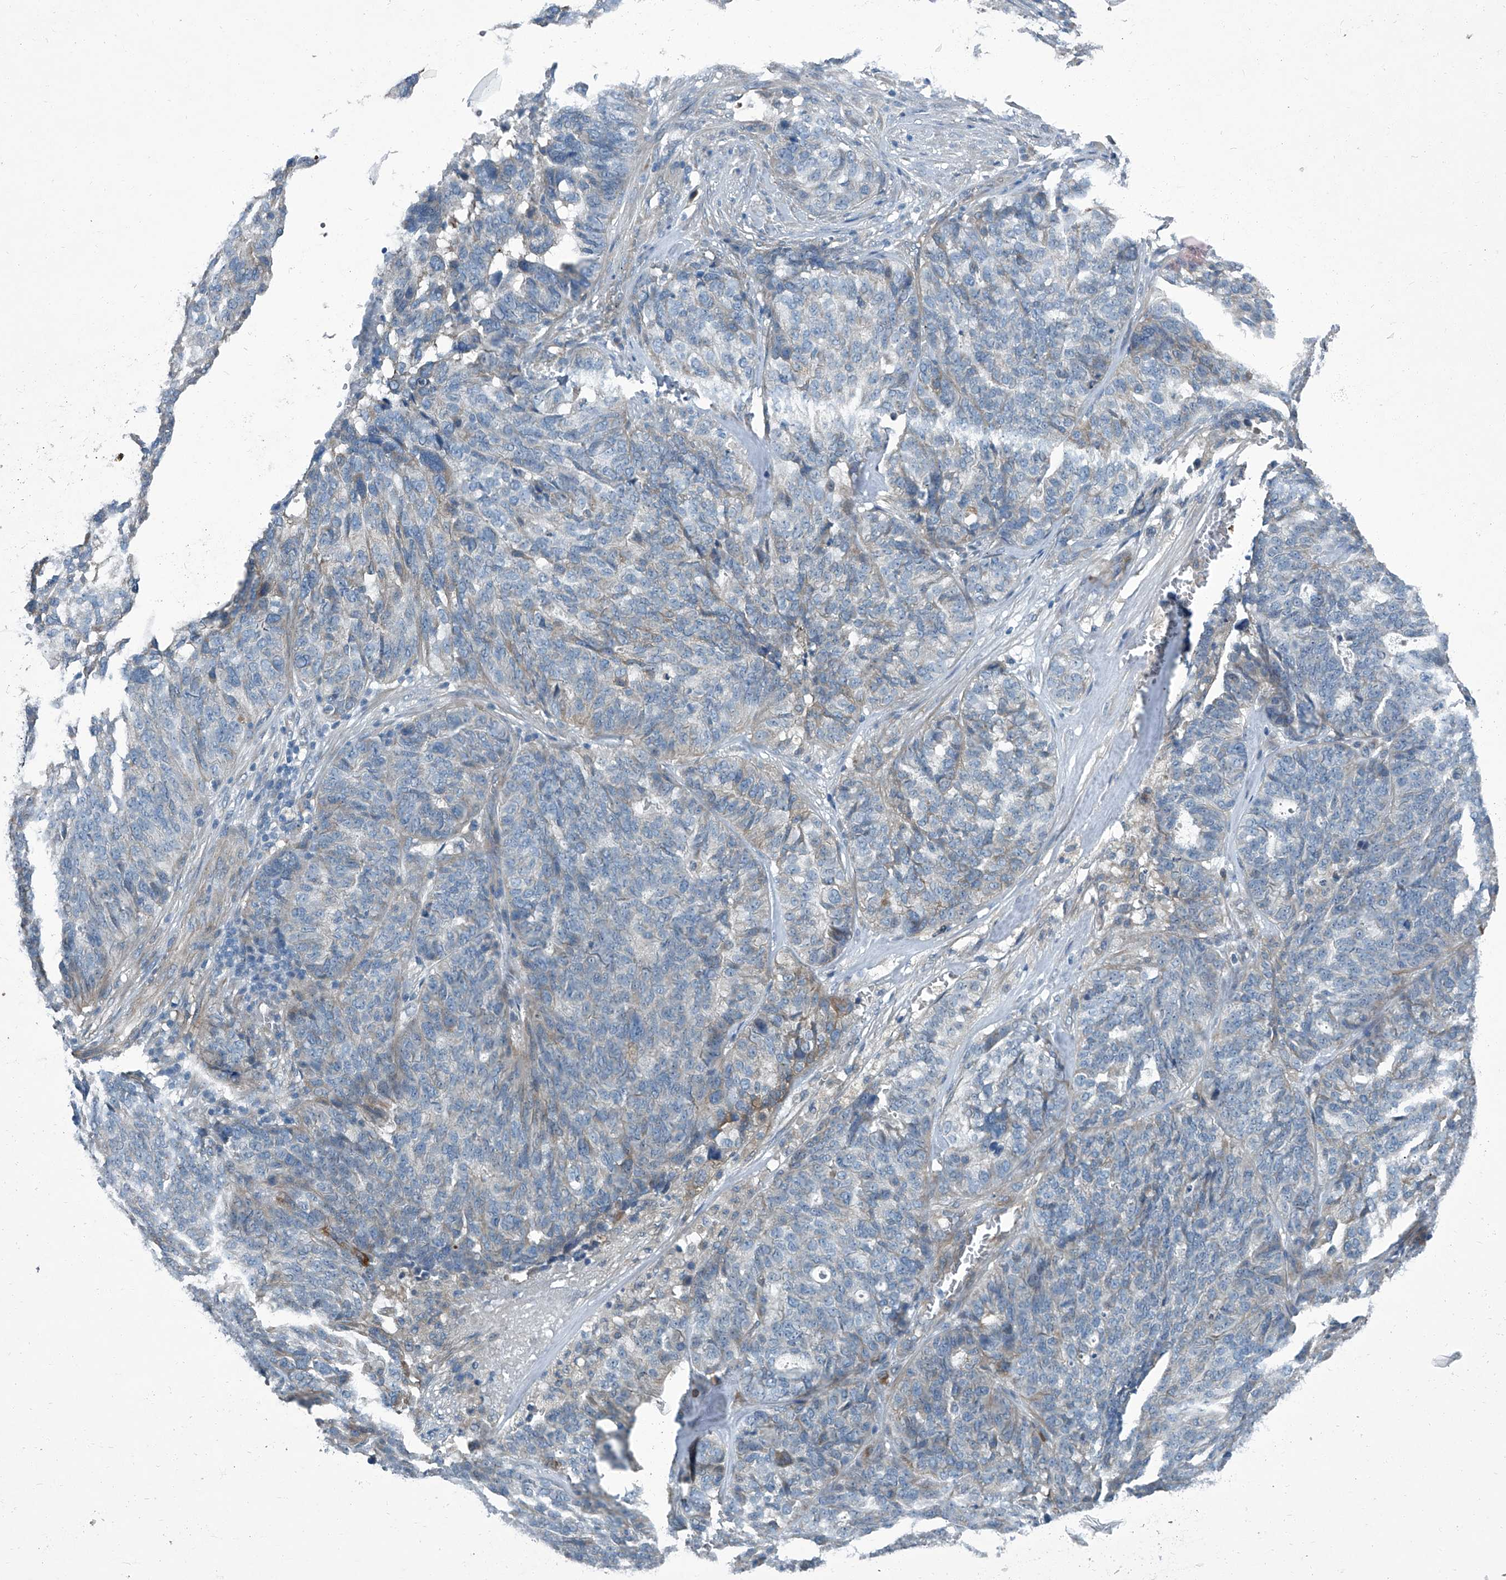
{"staining": {"intensity": "moderate", "quantity": "<25%", "location": "cytoplasmic/membranous"}, "tissue": "ovarian cancer", "cell_type": "Tumor cells", "image_type": "cancer", "snomed": [{"axis": "morphology", "description": "Cystadenocarcinoma, serous, NOS"}, {"axis": "topography", "description": "Ovary"}], "caption": "A micrograph showing moderate cytoplasmic/membranous positivity in about <25% of tumor cells in serous cystadenocarcinoma (ovarian), as visualized by brown immunohistochemical staining.", "gene": "SLC26A11", "patient": {"sex": "female", "age": 59}}